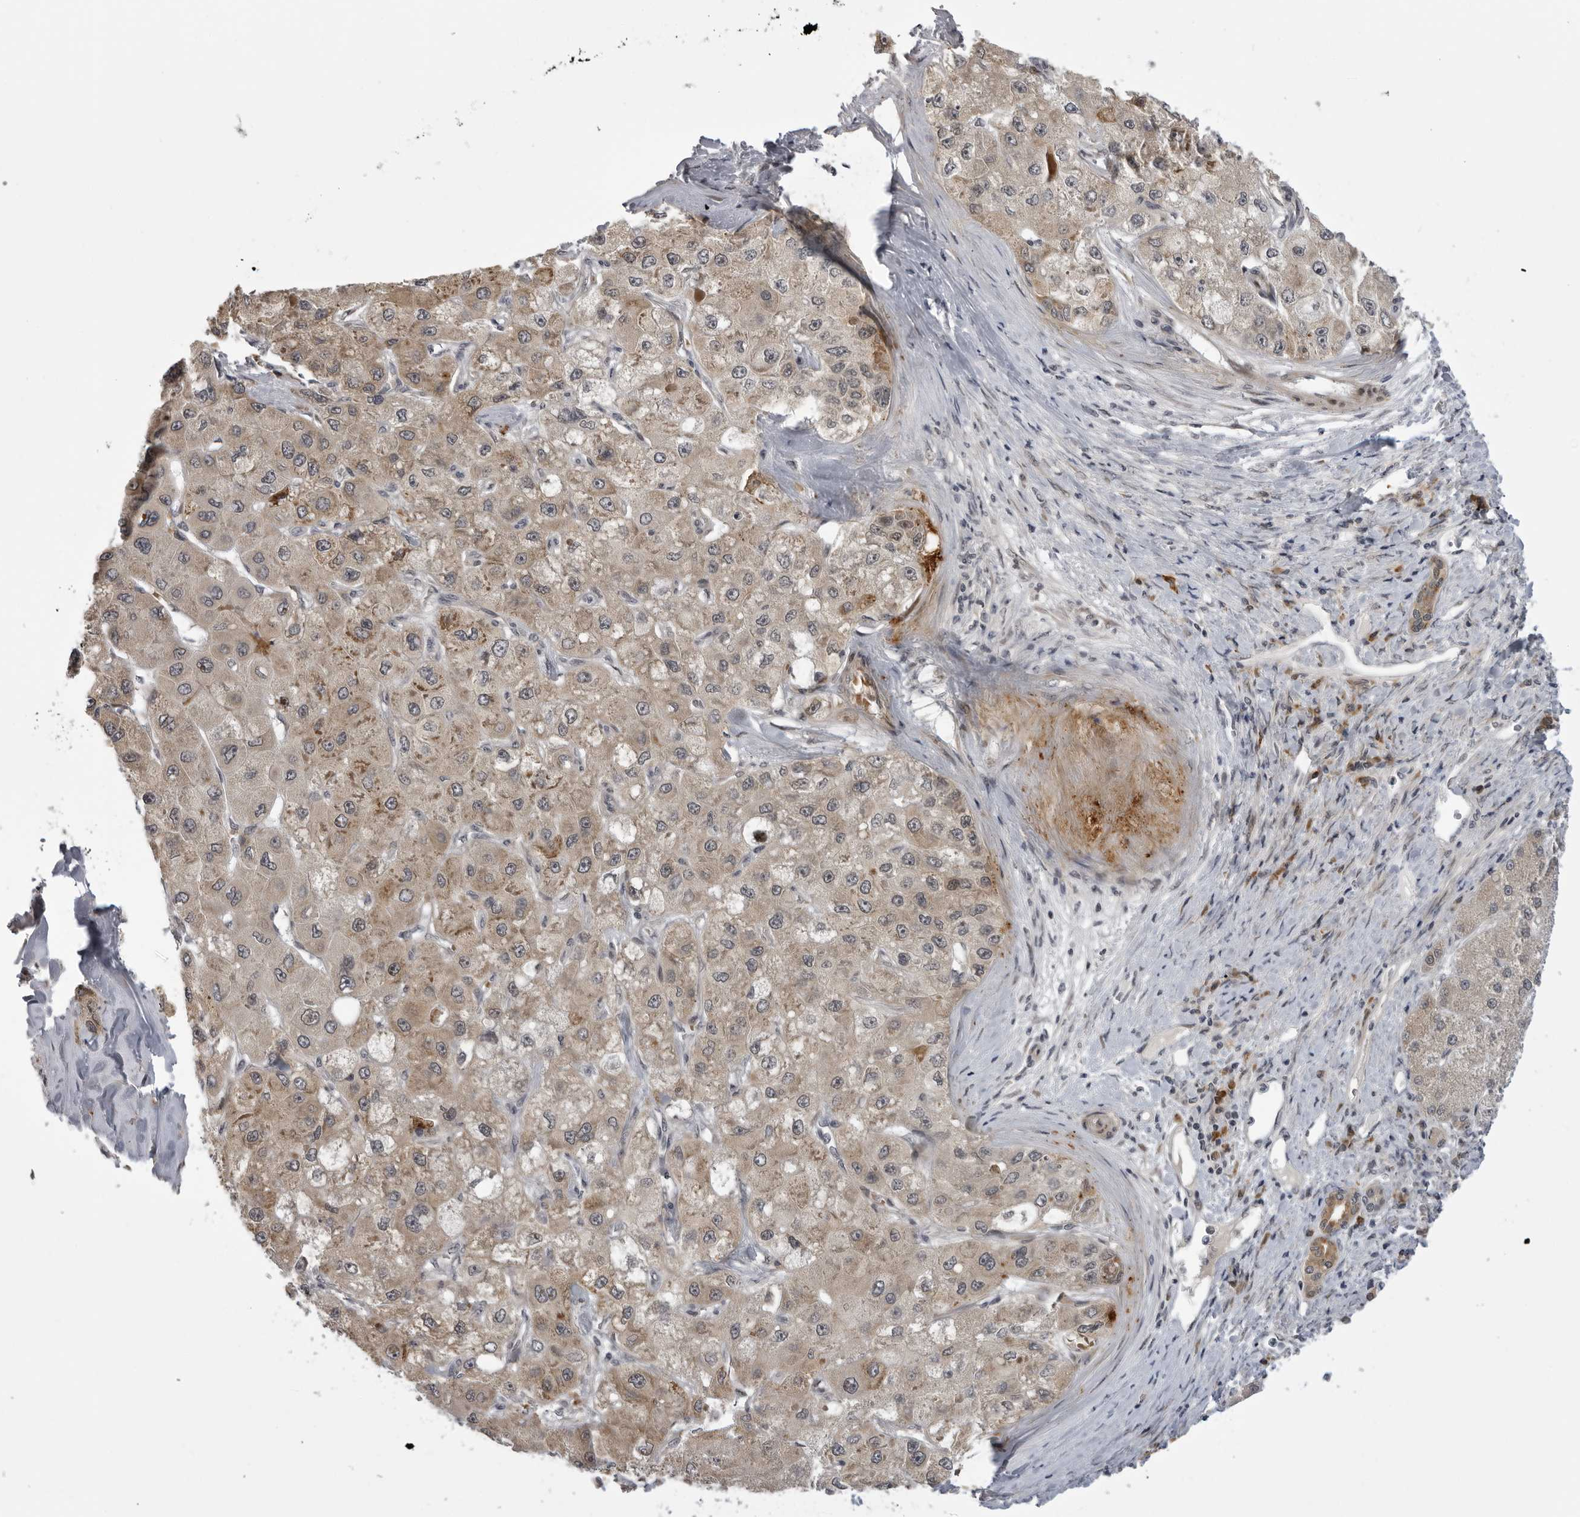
{"staining": {"intensity": "moderate", "quantity": ">75%", "location": "cytoplasmic/membranous,nuclear"}, "tissue": "liver cancer", "cell_type": "Tumor cells", "image_type": "cancer", "snomed": [{"axis": "morphology", "description": "Carcinoma, Hepatocellular, NOS"}, {"axis": "topography", "description": "Liver"}], "caption": "An IHC histopathology image of tumor tissue is shown. Protein staining in brown shows moderate cytoplasmic/membranous and nuclear positivity in liver cancer (hepatocellular carcinoma) within tumor cells.", "gene": "ALPK2", "patient": {"sex": "male", "age": 80}}